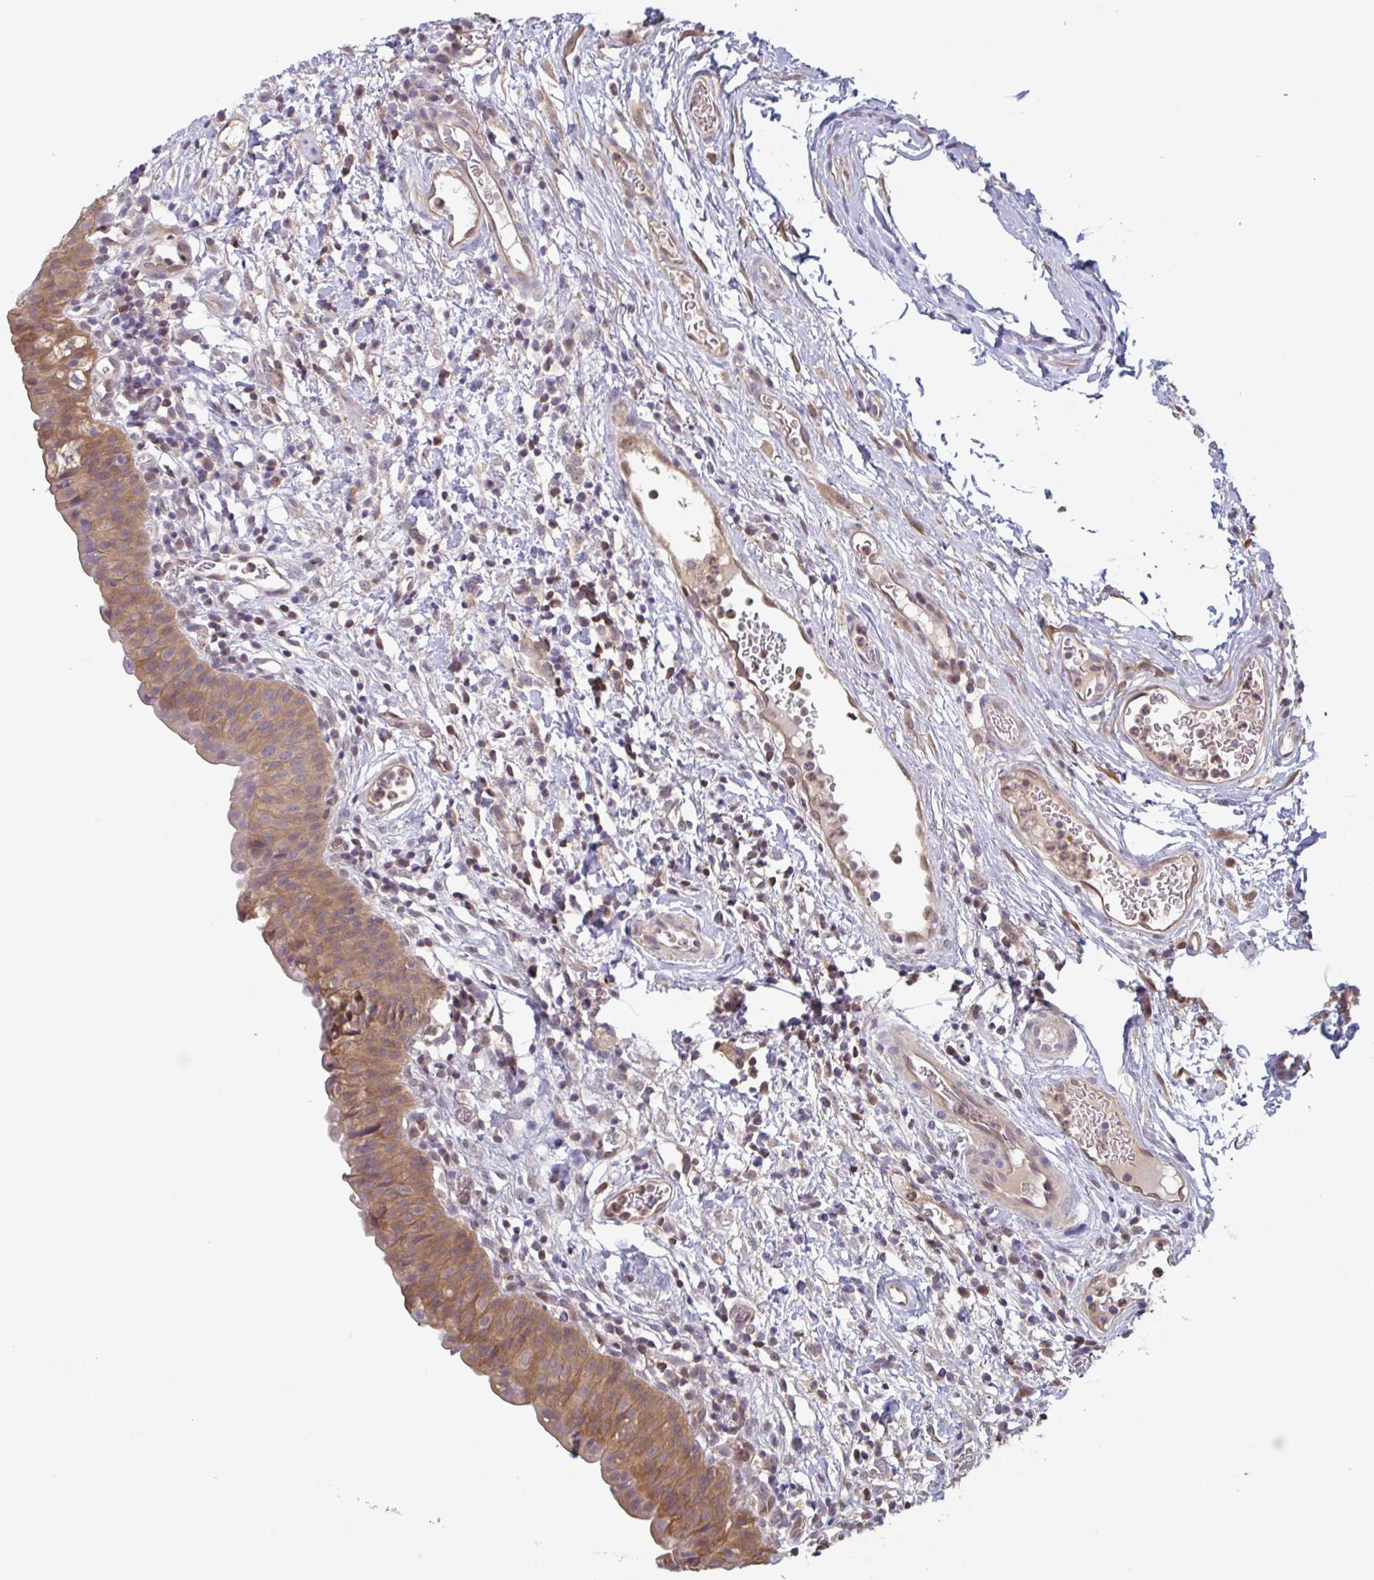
{"staining": {"intensity": "moderate", "quantity": ">75%", "location": "cytoplasmic/membranous,nuclear"}, "tissue": "urinary bladder", "cell_type": "Urothelial cells", "image_type": "normal", "snomed": [{"axis": "morphology", "description": "Normal tissue, NOS"}, {"axis": "morphology", "description": "Inflammation, NOS"}, {"axis": "topography", "description": "Urinary bladder"}], "caption": "Immunohistochemical staining of unremarkable urinary bladder reveals >75% levels of moderate cytoplasmic/membranous,nuclear protein positivity in approximately >75% of urothelial cells.", "gene": "OTOP2", "patient": {"sex": "male", "age": 57}}